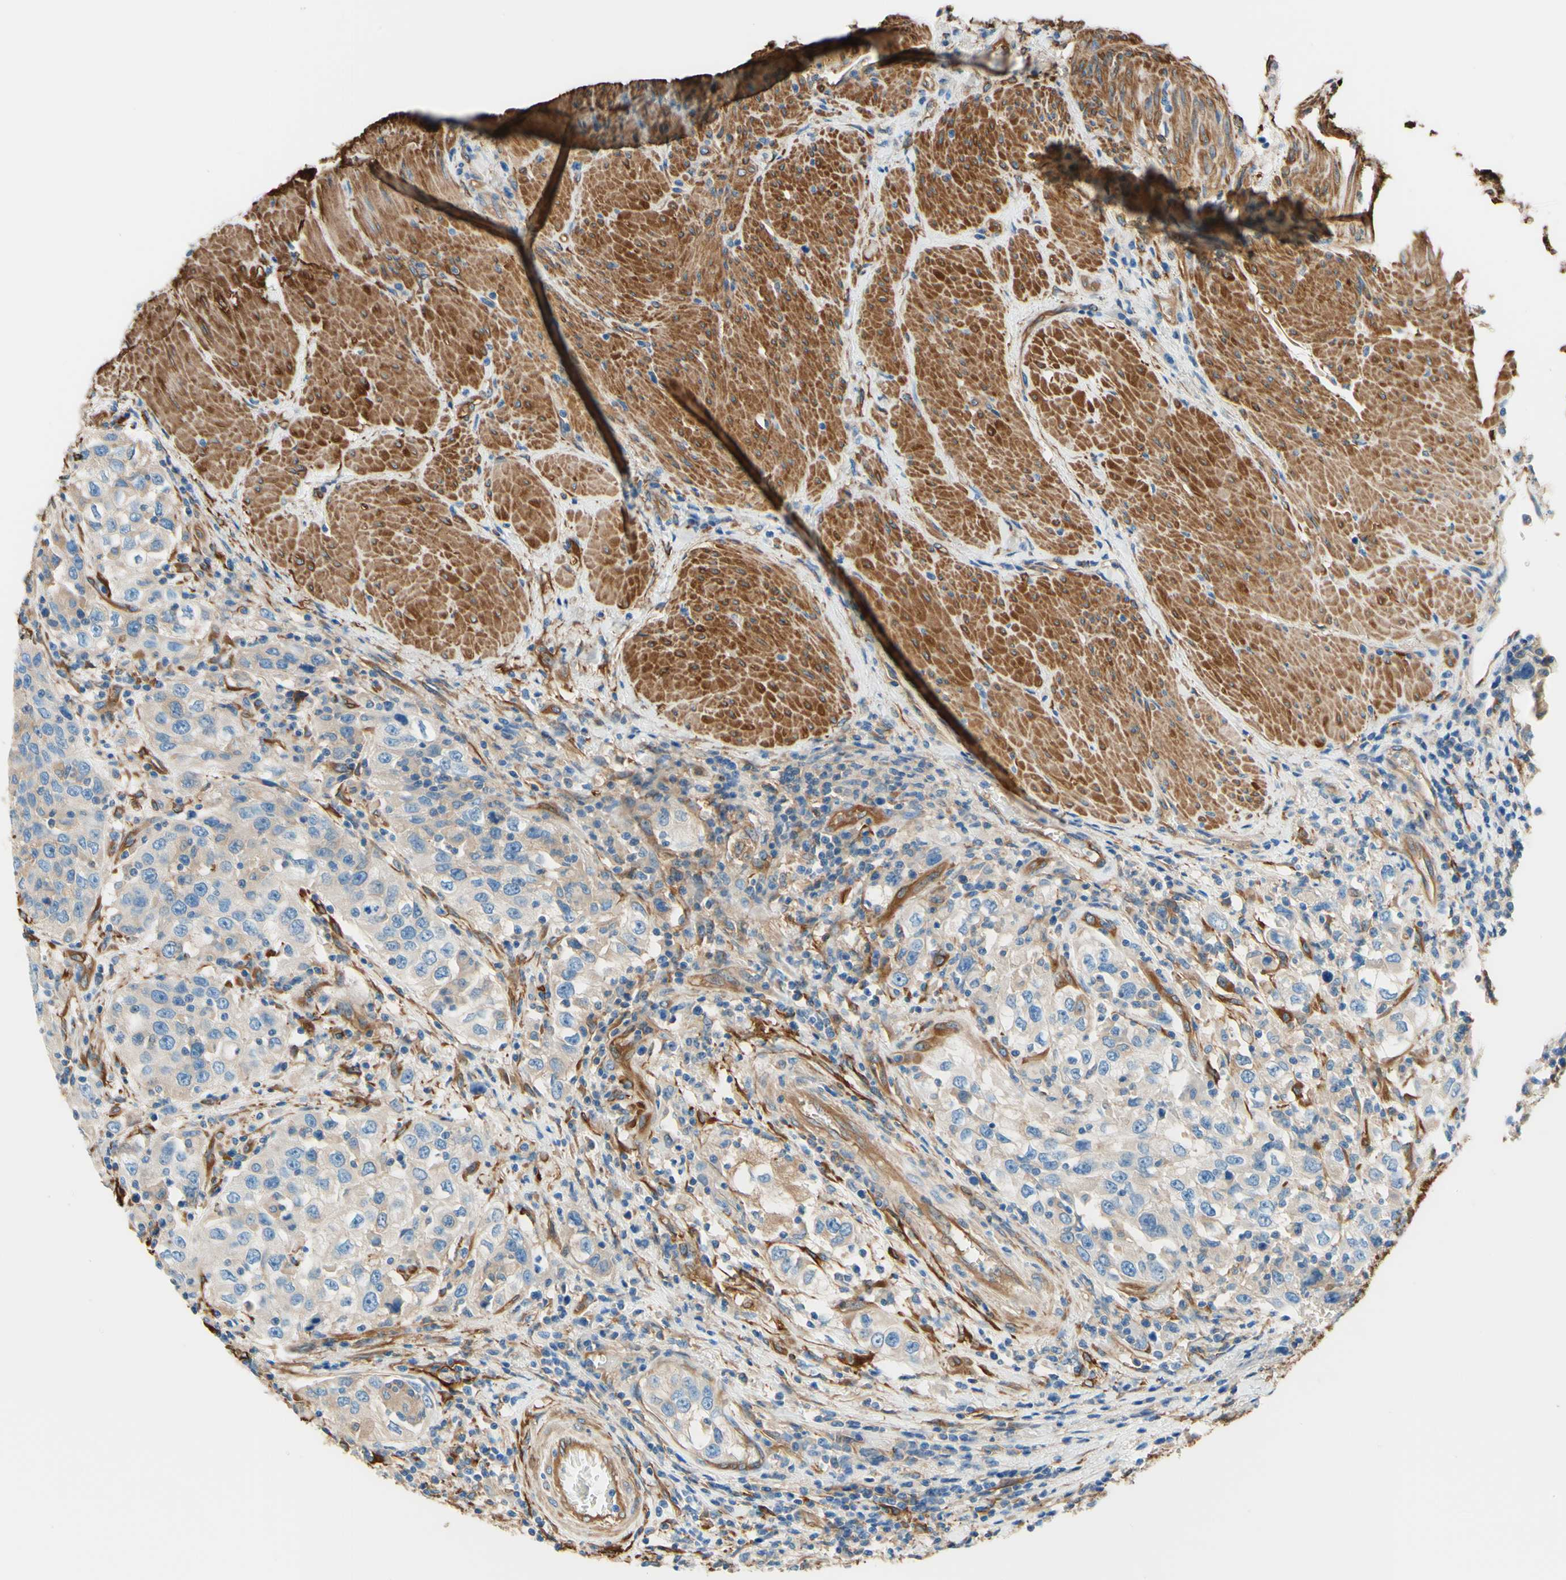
{"staining": {"intensity": "weak", "quantity": ">75%", "location": "cytoplasmic/membranous"}, "tissue": "urothelial cancer", "cell_type": "Tumor cells", "image_type": "cancer", "snomed": [{"axis": "morphology", "description": "Urothelial carcinoma, High grade"}, {"axis": "topography", "description": "Urinary bladder"}], "caption": "Immunohistochemical staining of human urothelial carcinoma (high-grade) reveals weak cytoplasmic/membranous protein positivity in about >75% of tumor cells.", "gene": "DPYSL3", "patient": {"sex": "female", "age": 80}}